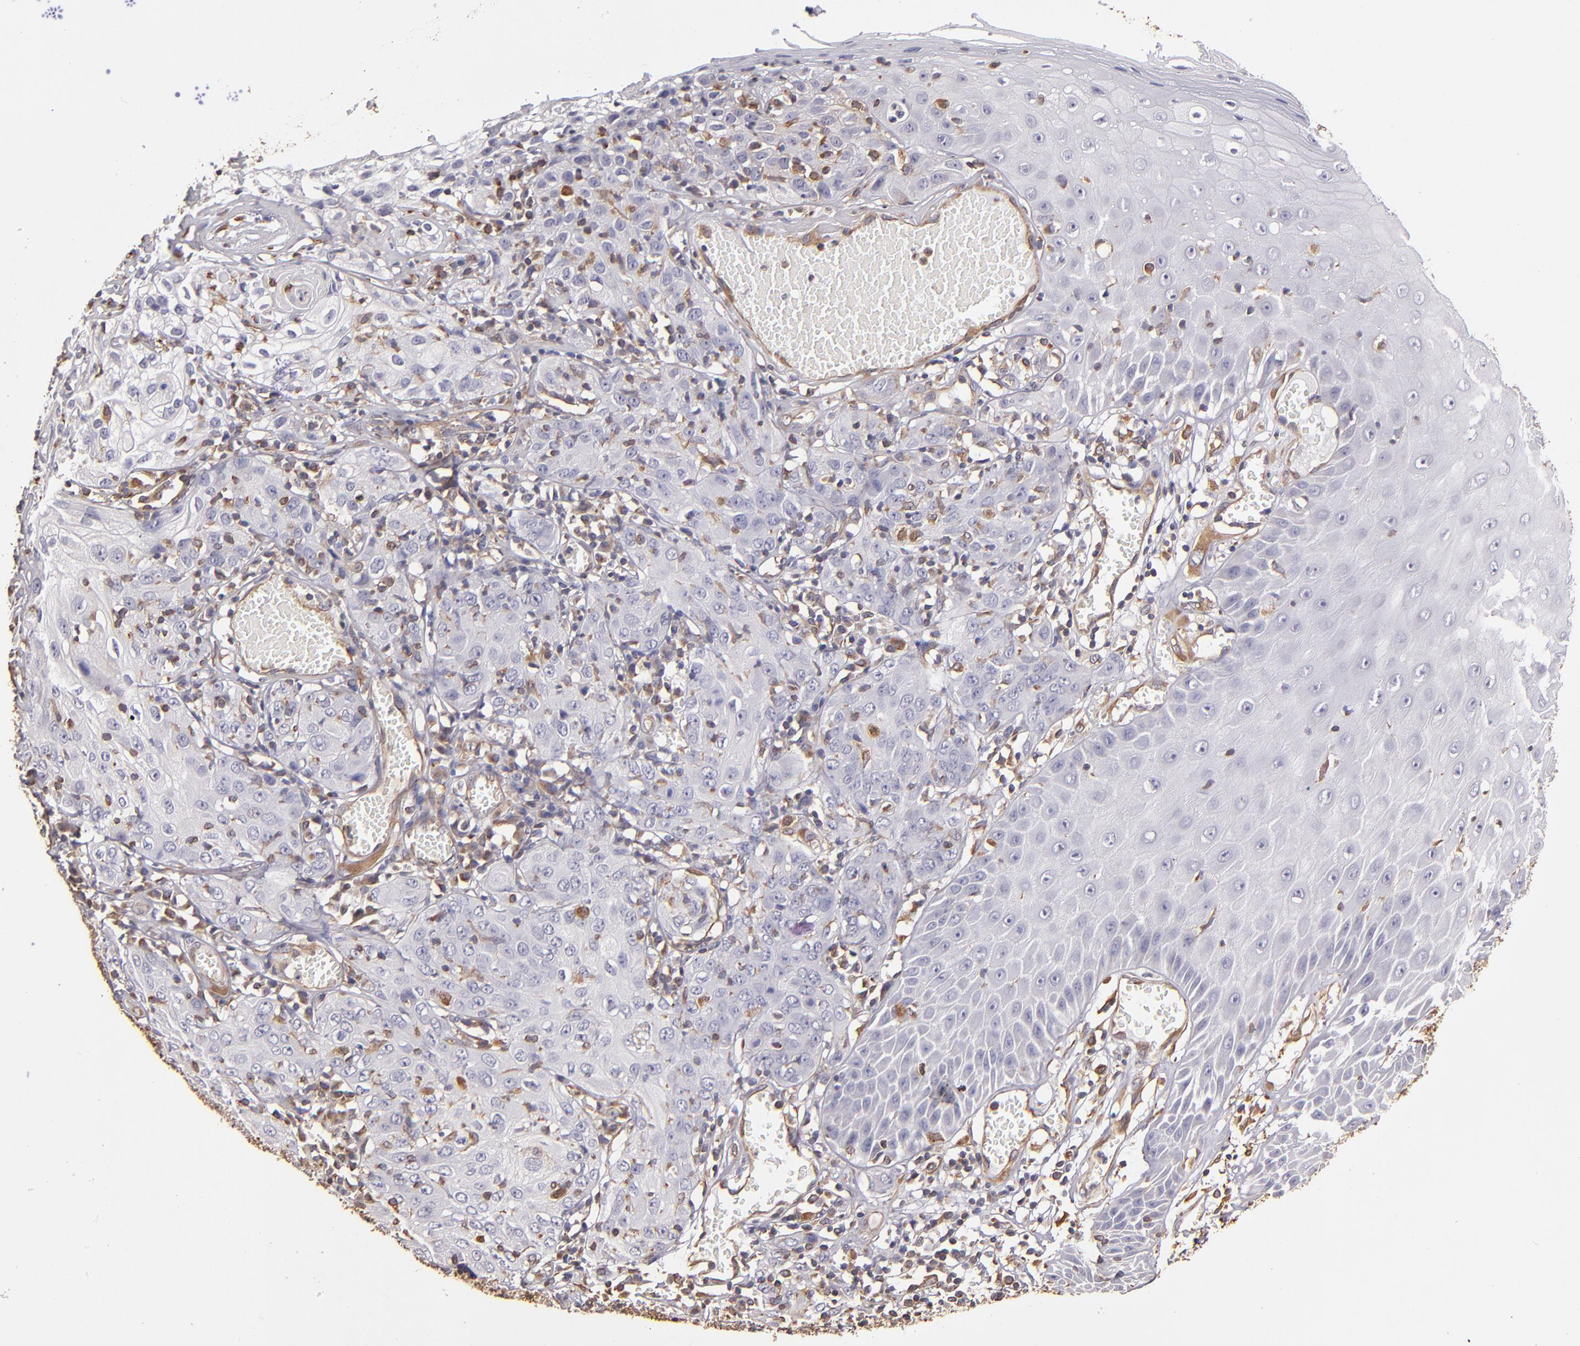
{"staining": {"intensity": "negative", "quantity": "none", "location": "none"}, "tissue": "skin cancer", "cell_type": "Tumor cells", "image_type": "cancer", "snomed": [{"axis": "morphology", "description": "Squamous cell carcinoma, NOS"}, {"axis": "topography", "description": "Skin"}], "caption": "High power microscopy micrograph of an IHC histopathology image of skin cancer, revealing no significant positivity in tumor cells.", "gene": "ABCC1", "patient": {"sex": "male", "age": 65}}